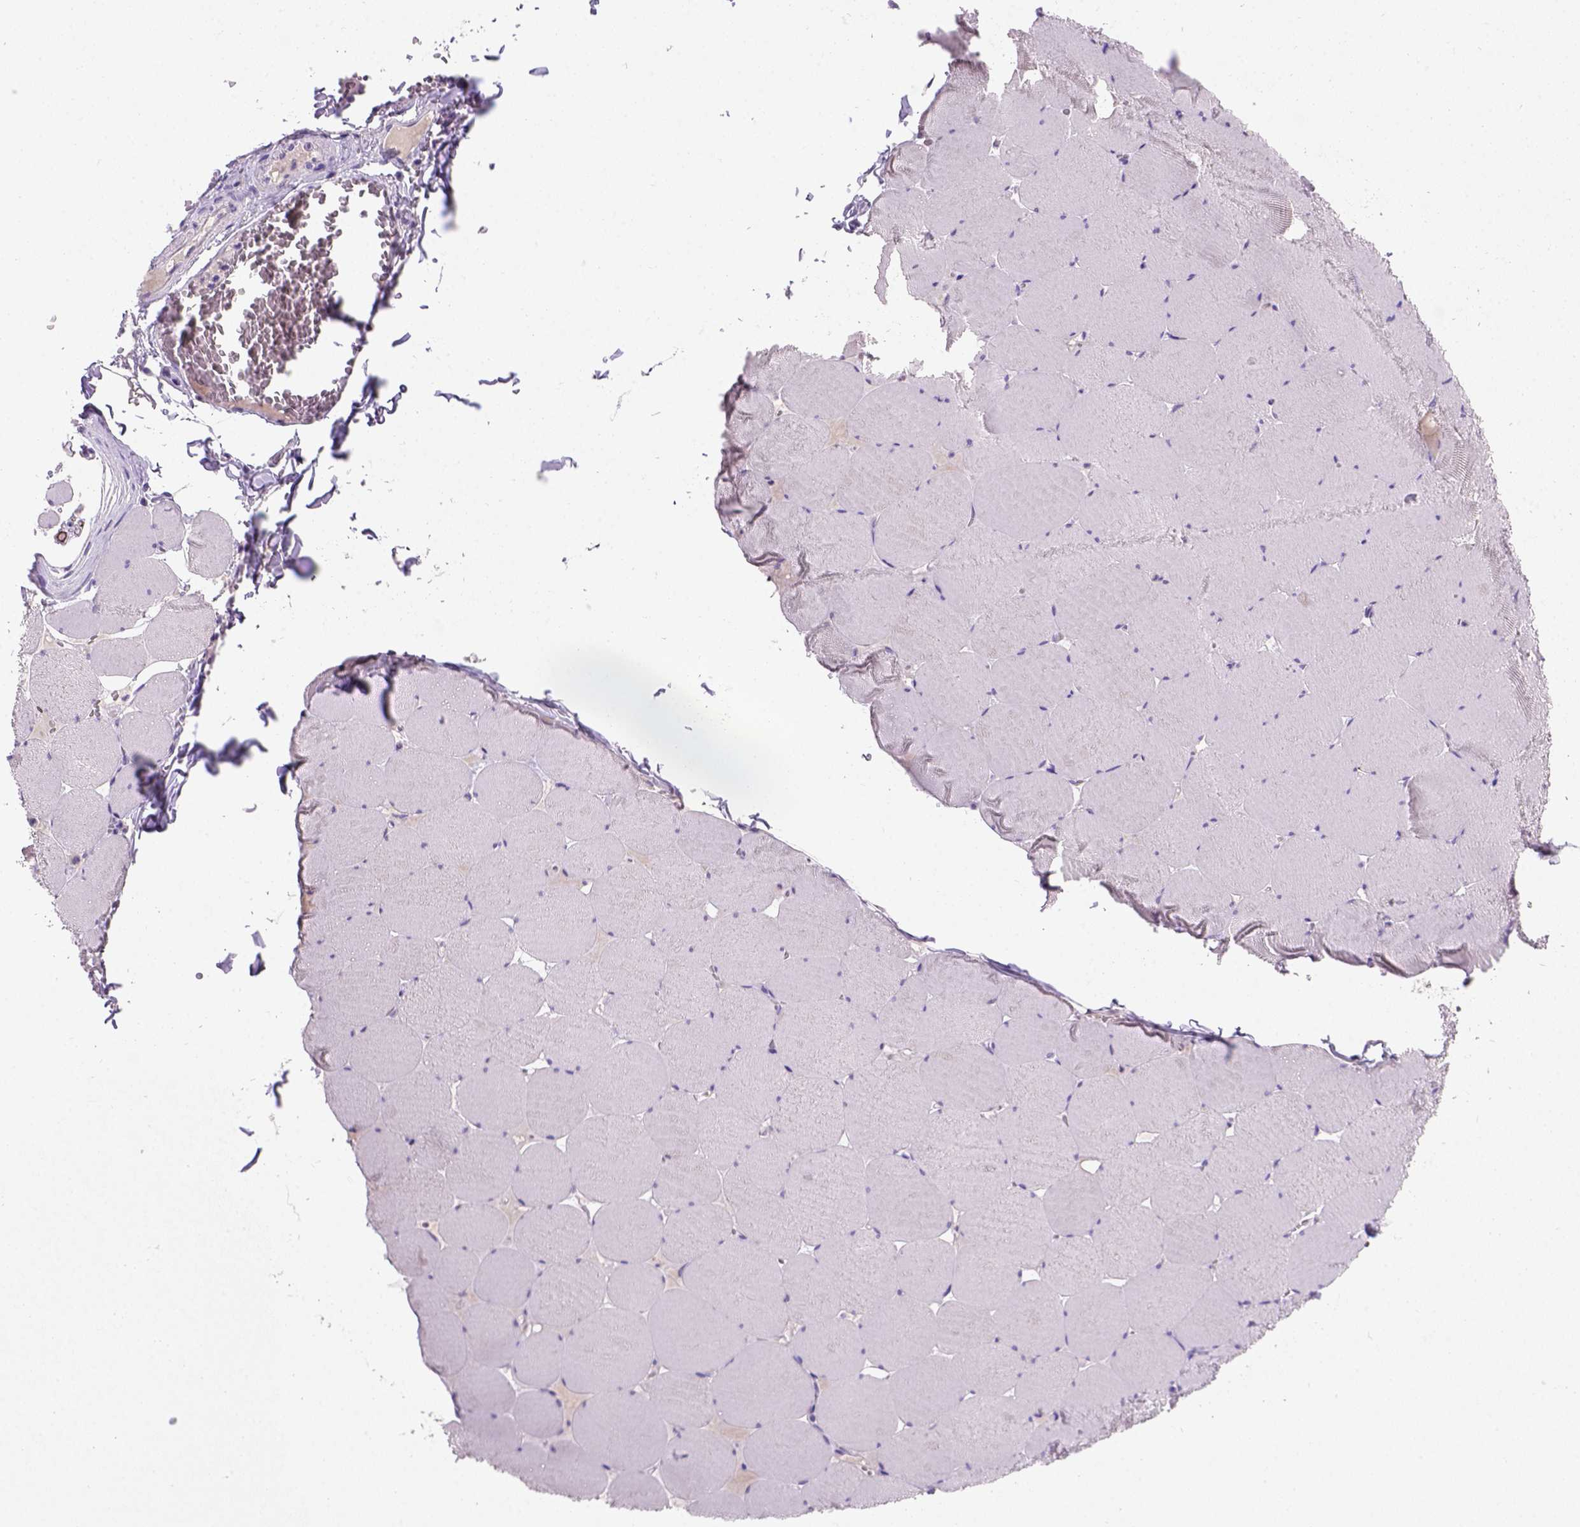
{"staining": {"intensity": "negative", "quantity": "none", "location": "none"}, "tissue": "skeletal muscle", "cell_type": "Myocytes", "image_type": "normal", "snomed": [{"axis": "morphology", "description": "Normal tissue, NOS"}, {"axis": "morphology", "description": "Malignant melanoma, Metastatic site"}, {"axis": "topography", "description": "Skeletal muscle"}], "caption": "A micrograph of skeletal muscle stained for a protein demonstrates no brown staining in myocytes.", "gene": "CDH1", "patient": {"sex": "male", "age": 50}}